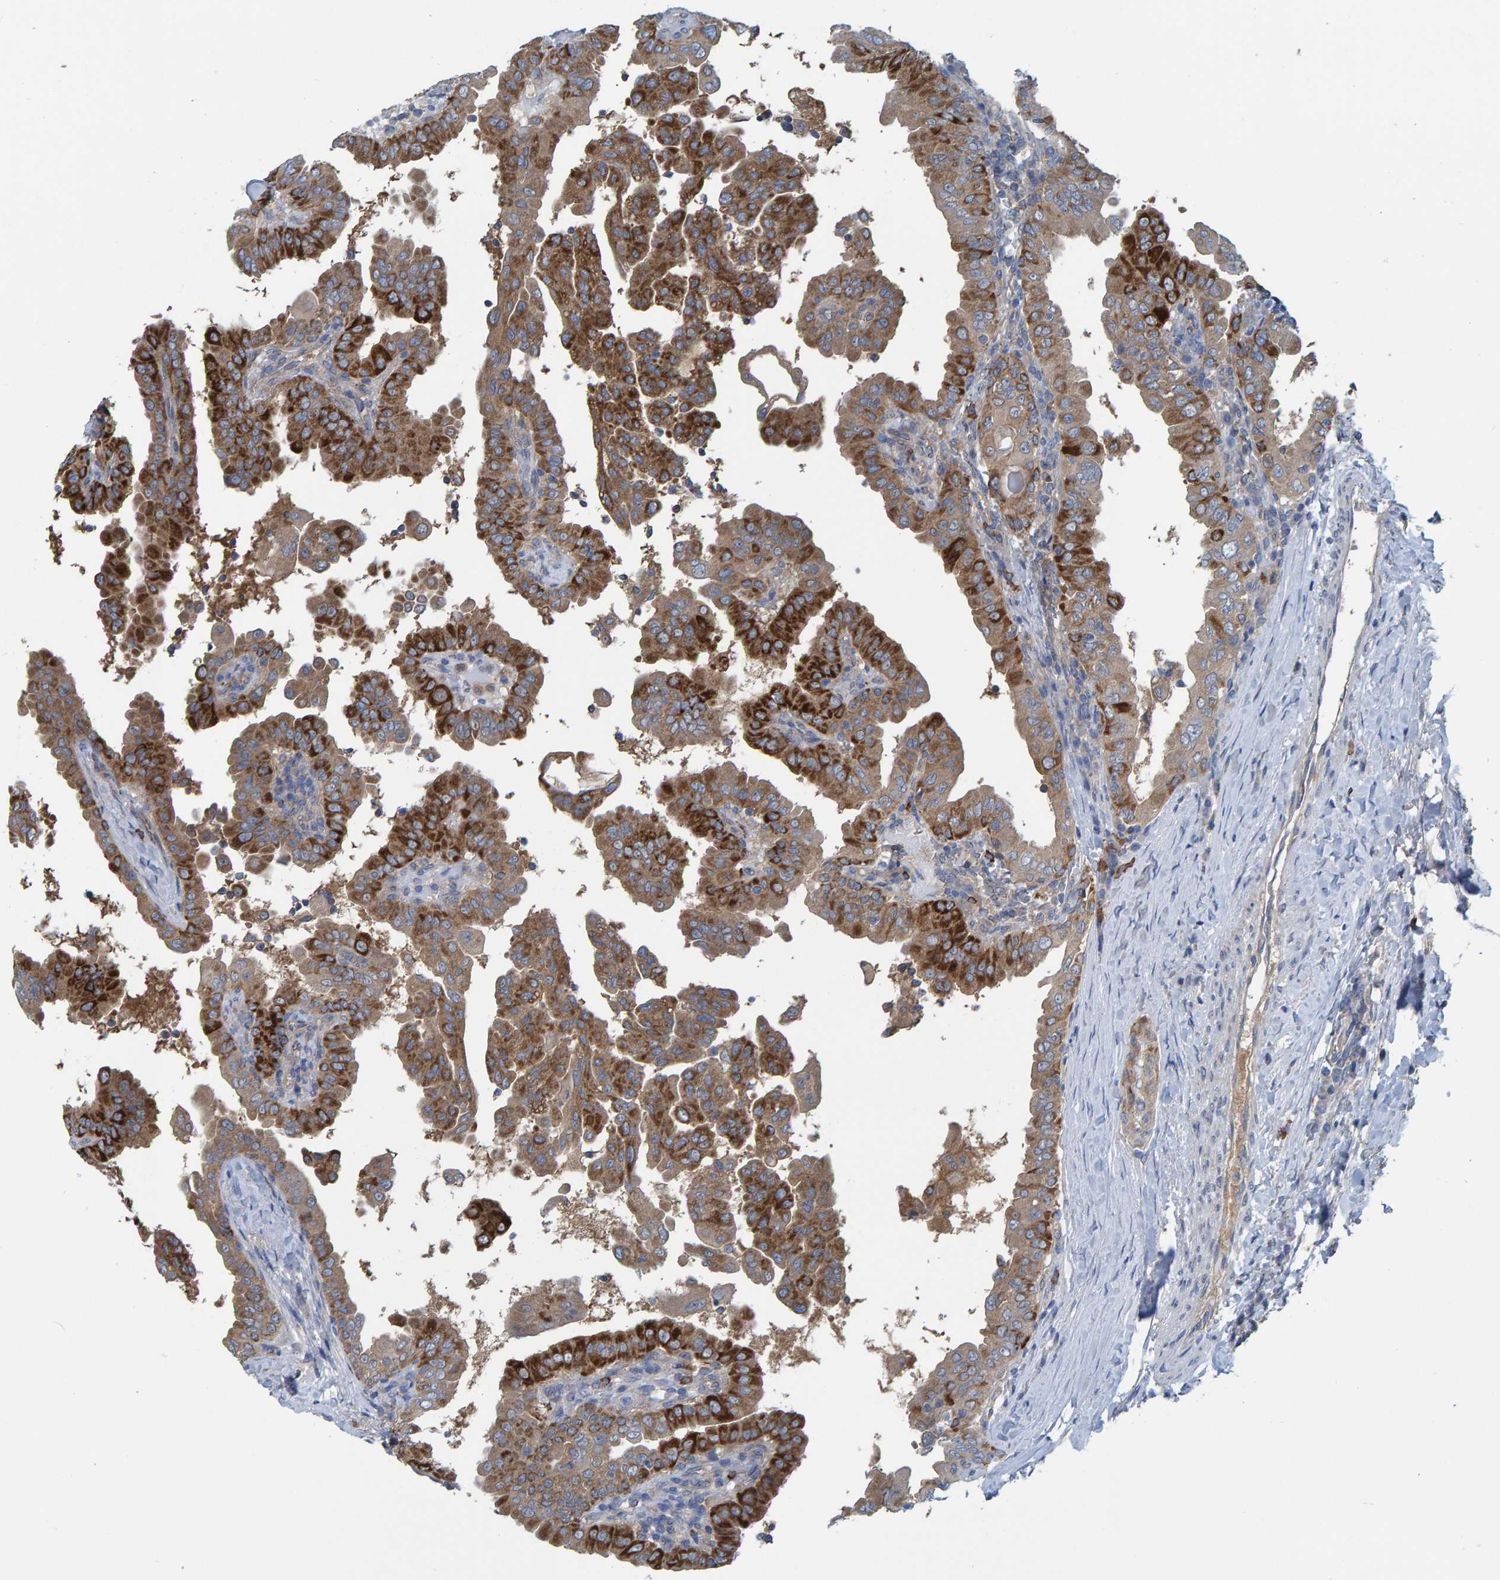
{"staining": {"intensity": "strong", "quantity": ">75%", "location": "cytoplasmic/membranous"}, "tissue": "thyroid cancer", "cell_type": "Tumor cells", "image_type": "cancer", "snomed": [{"axis": "morphology", "description": "Papillary adenocarcinoma, NOS"}, {"axis": "topography", "description": "Thyroid gland"}], "caption": "Approximately >75% of tumor cells in human thyroid cancer exhibit strong cytoplasmic/membranous protein staining as visualized by brown immunohistochemical staining.", "gene": "LRSAM1", "patient": {"sex": "male", "age": 33}}